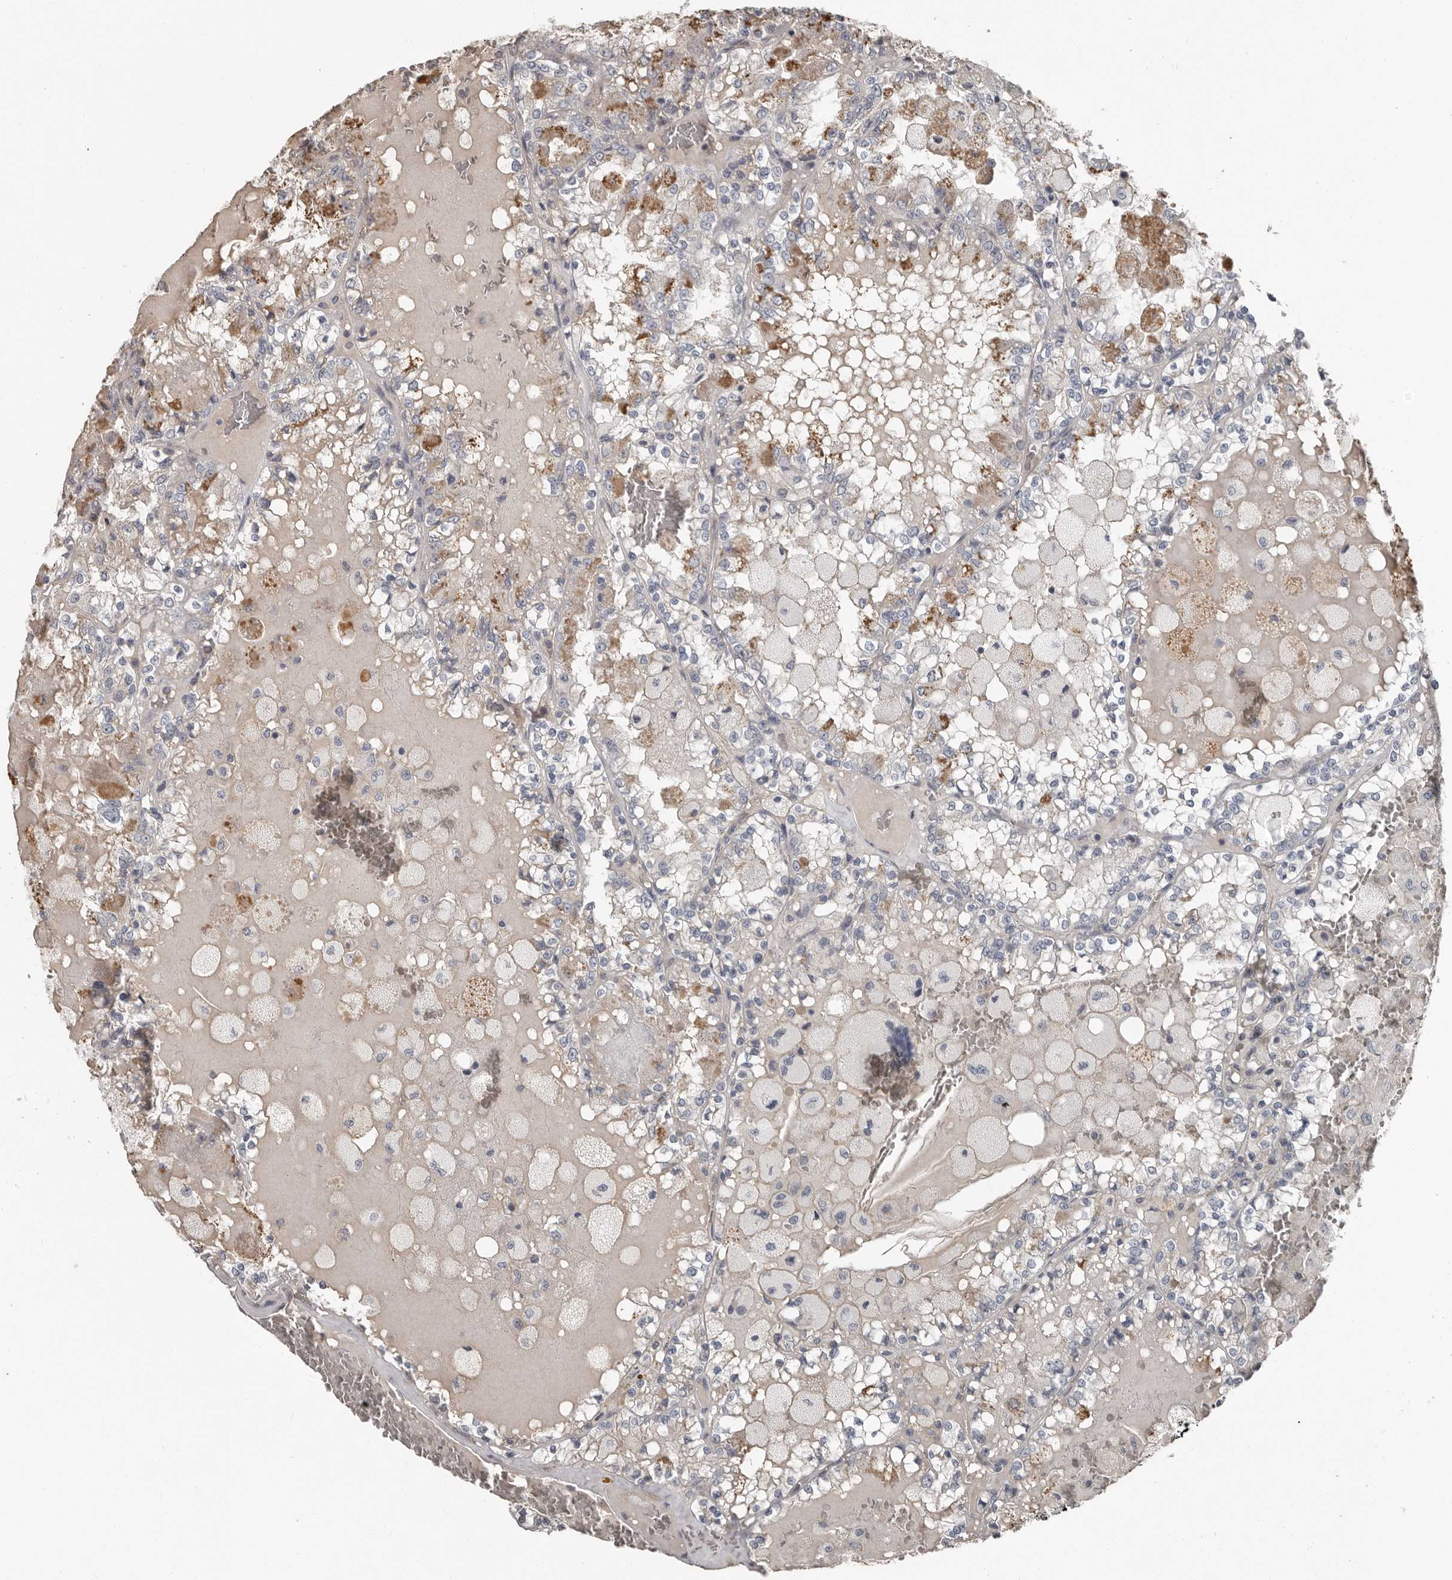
{"staining": {"intensity": "negative", "quantity": "none", "location": "none"}, "tissue": "renal cancer", "cell_type": "Tumor cells", "image_type": "cancer", "snomed": [{"axis": "morphology", "description": "Adenocarcinoma, NOS"}, {"axis": "topography", "description": "Kidney"}], "caption": "High magnification brightfield microscopy of renal adenocarcinoma stained with DAB (3,3'-diaminobenzidine) (brown) and counterstained with hematoxylin (blue): tumor cells show no significant staining. (Immunohistochemistry, brightfield microscopy, high magnification).", "gene": "CA6", "patient": {"sex": "female", "age": 56}}